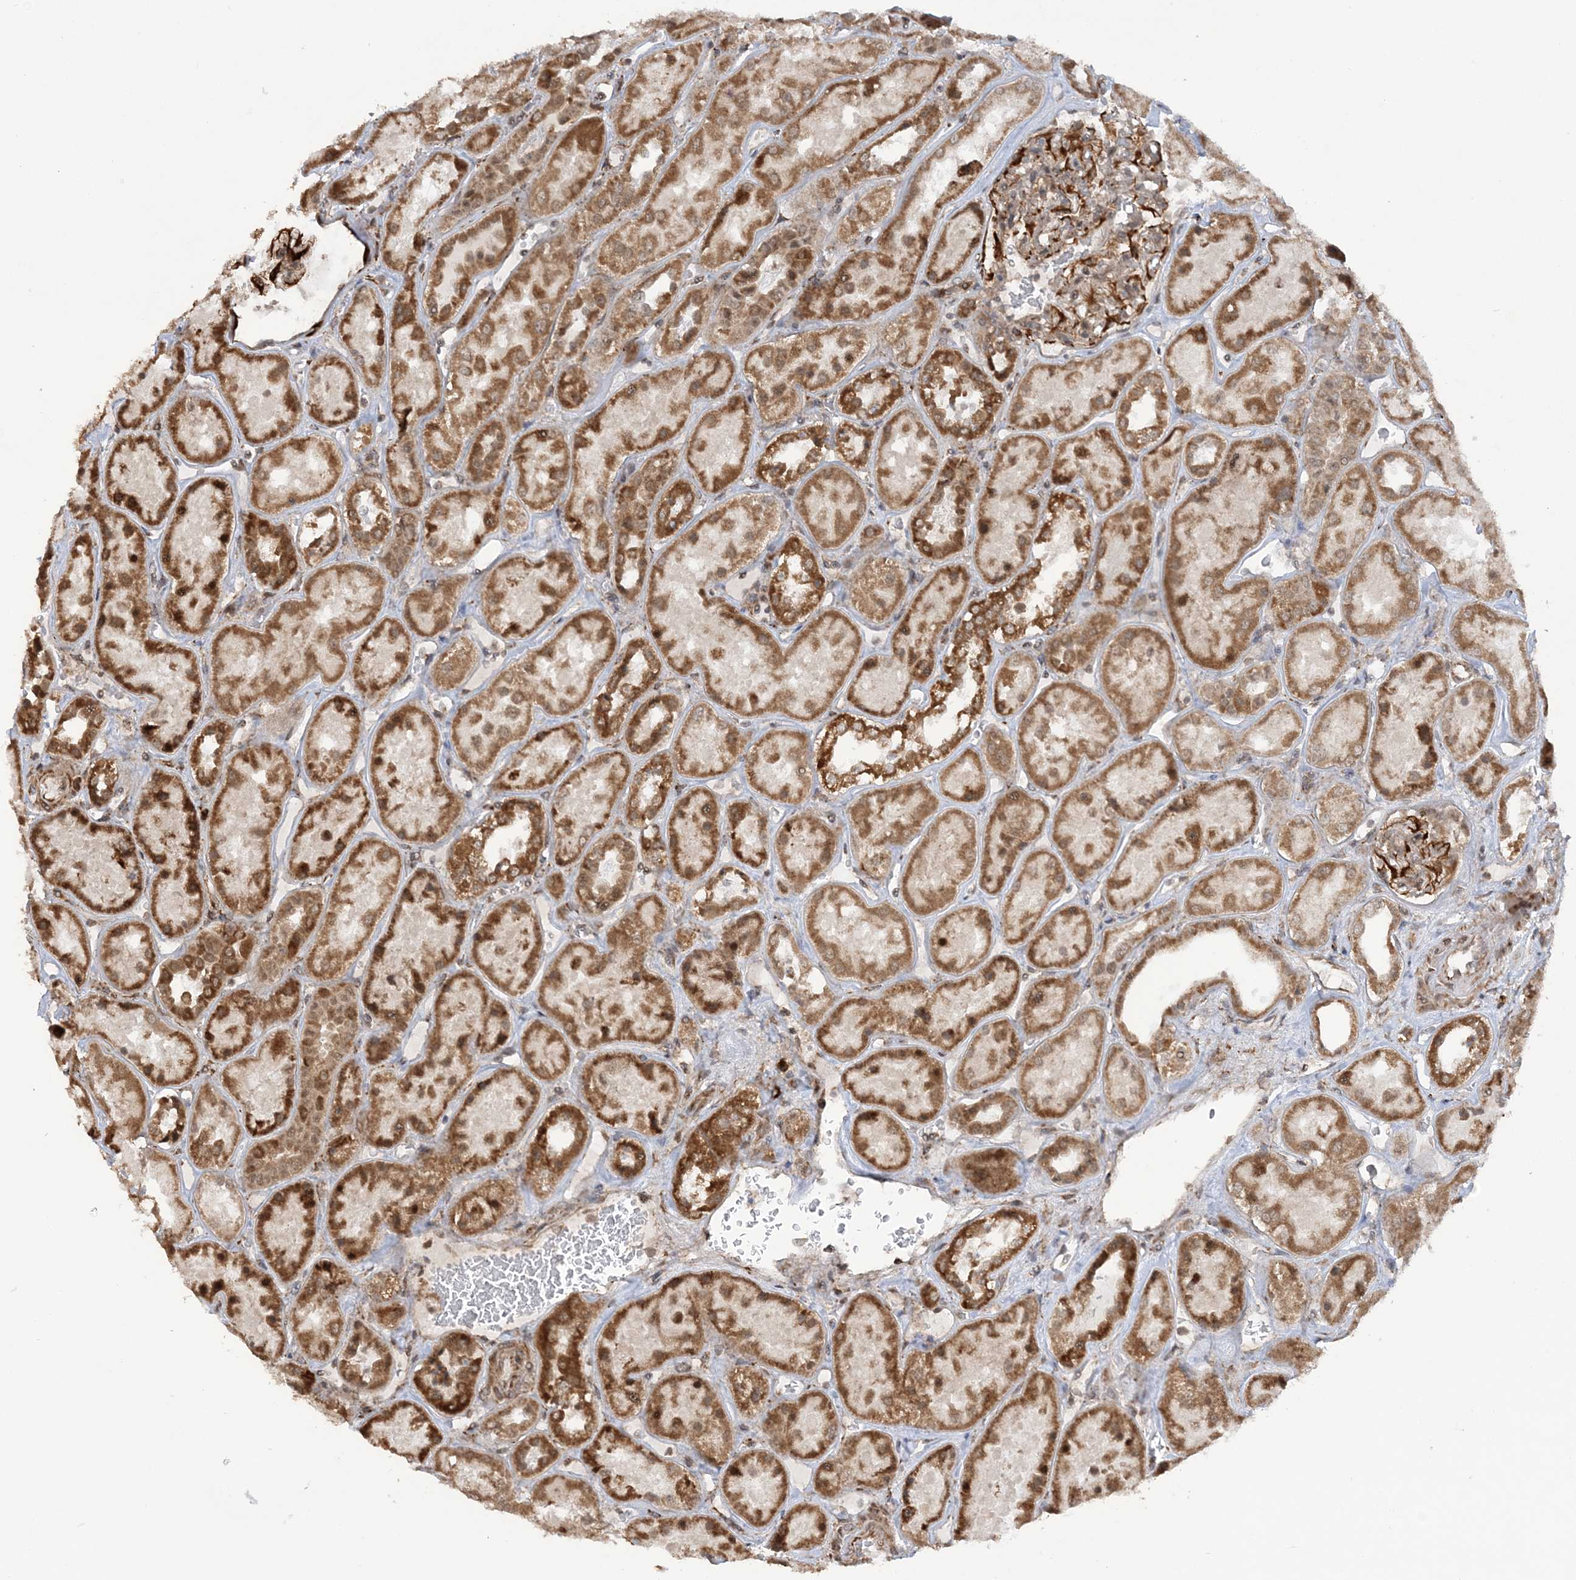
{"staining": {"intensity": "strong", "quantity": "25%-75%", "location": "cytoplasmic/membranous"}, "tissue": "kidney", "cell_type": "Cells in glomeruli", "image_type": "normal", "snomed": [{"axis": "morphology", "description": "Normal tissue, NOS"}, {"axis": "topography", "description": "Kidney"}], "caption": "Brown immunohistochemical staining in normal kidney displays strong cytoplasmic/membranous expression in approximately 25%-75% of cells in glomeruli. Nuclei are stained in blue.", "gene": "MRPL47", "patient": {"sex": "male", "age": 70}}